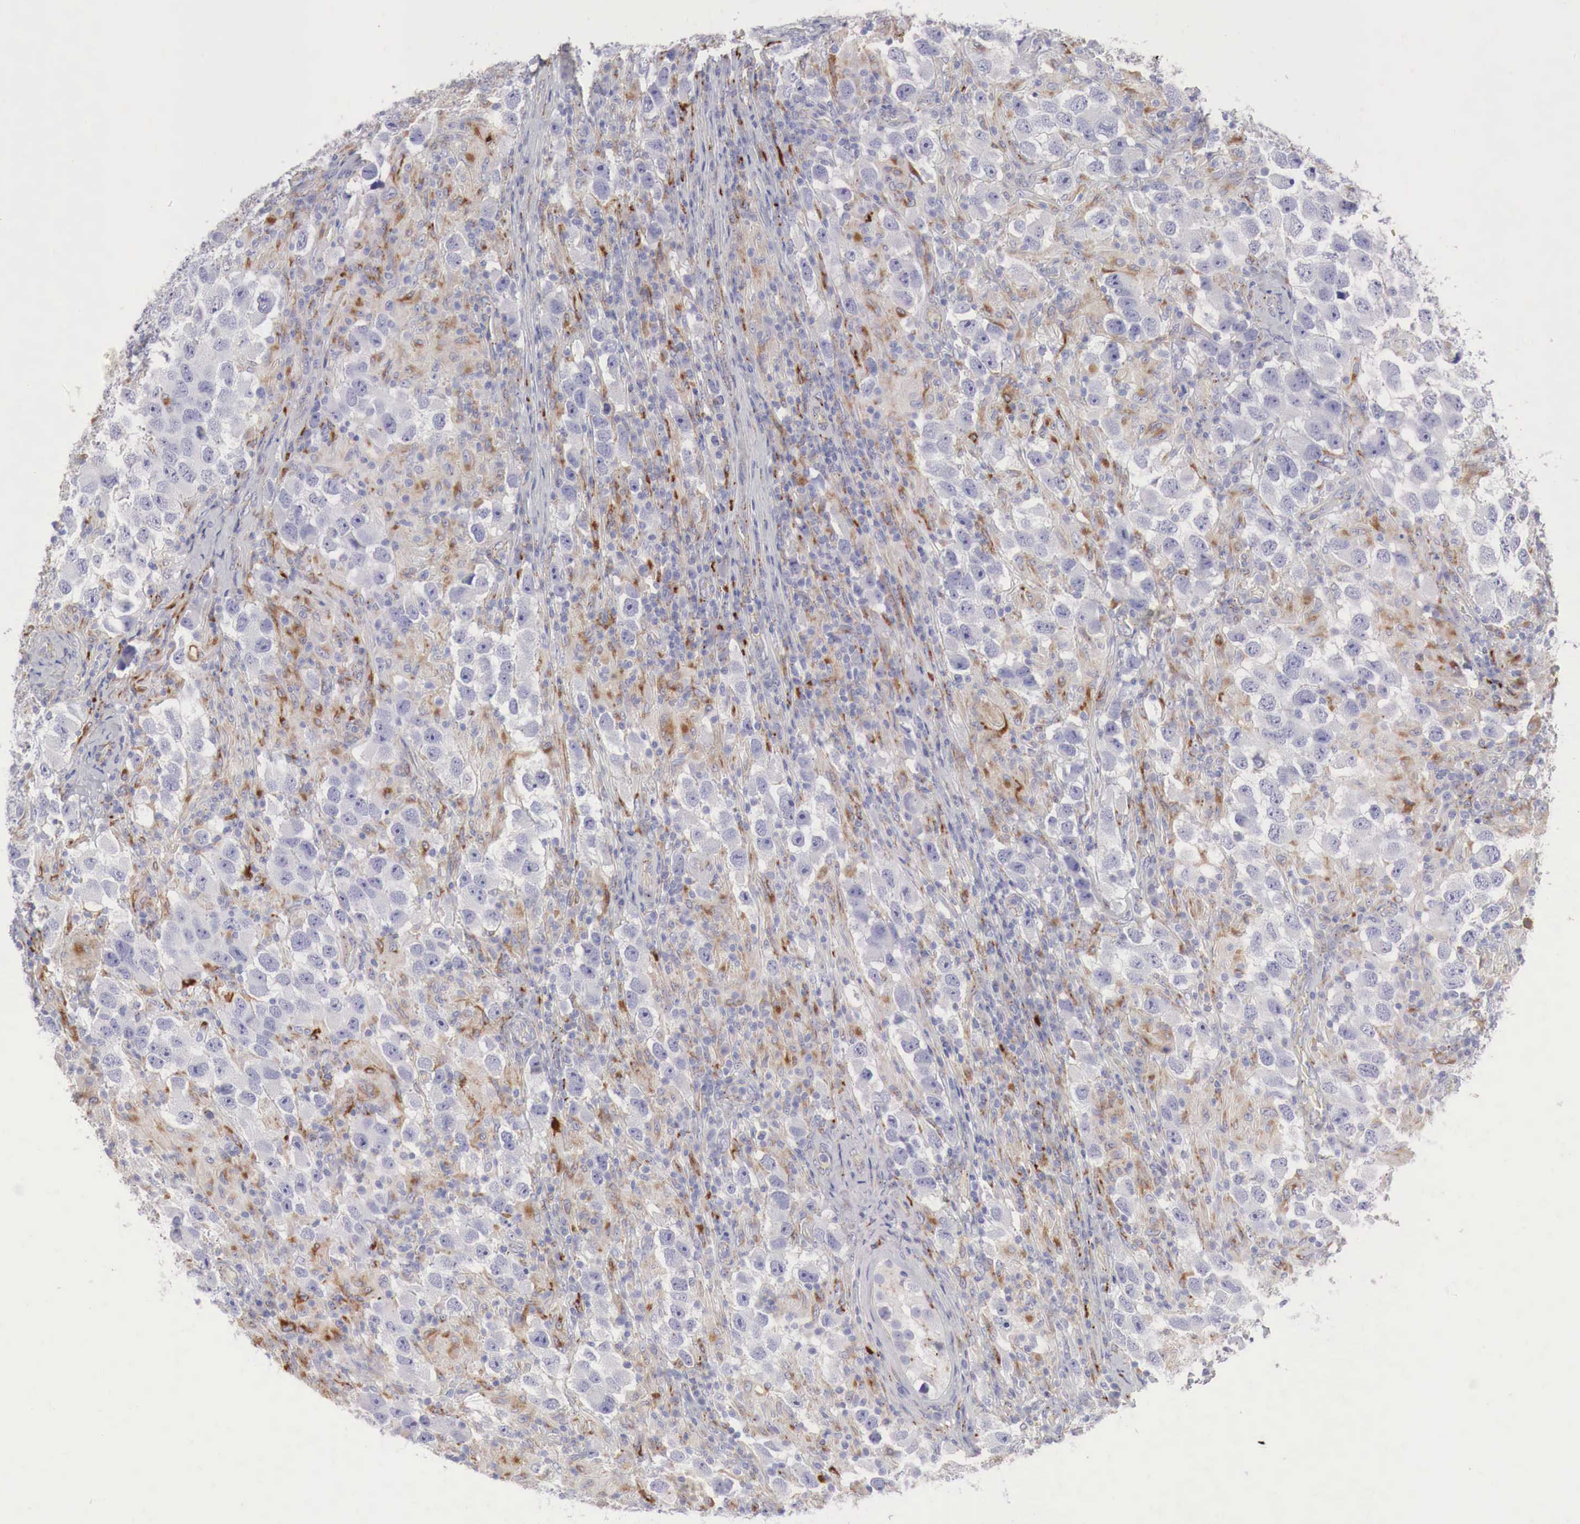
{"staining": {"intensity": "weak", "quantity": "25%-75%", "location": "cytoplasmic/membranous"}, "tissue": "testis cancer", "cell_type": "Tumor cells", "image_type": "cancer", "snomed": [{"axis": "morphology", "description": "Carcinoma, Embryonal, NOS"}, {"axis": "topography", "description": "Testis"}], "caption": "Testis embryonal carcinoma tissue displays weak cytoplasmic/membranous expression in approximately 25%-75% of tumor cells, visualized by immunohistochemistry. (DAB (3,3'-diaminobenzidine) = brown stain, brightfield microscopy at high magnification).", "gene": "GLA", "patient": {"sex": "male", "age": 21}}